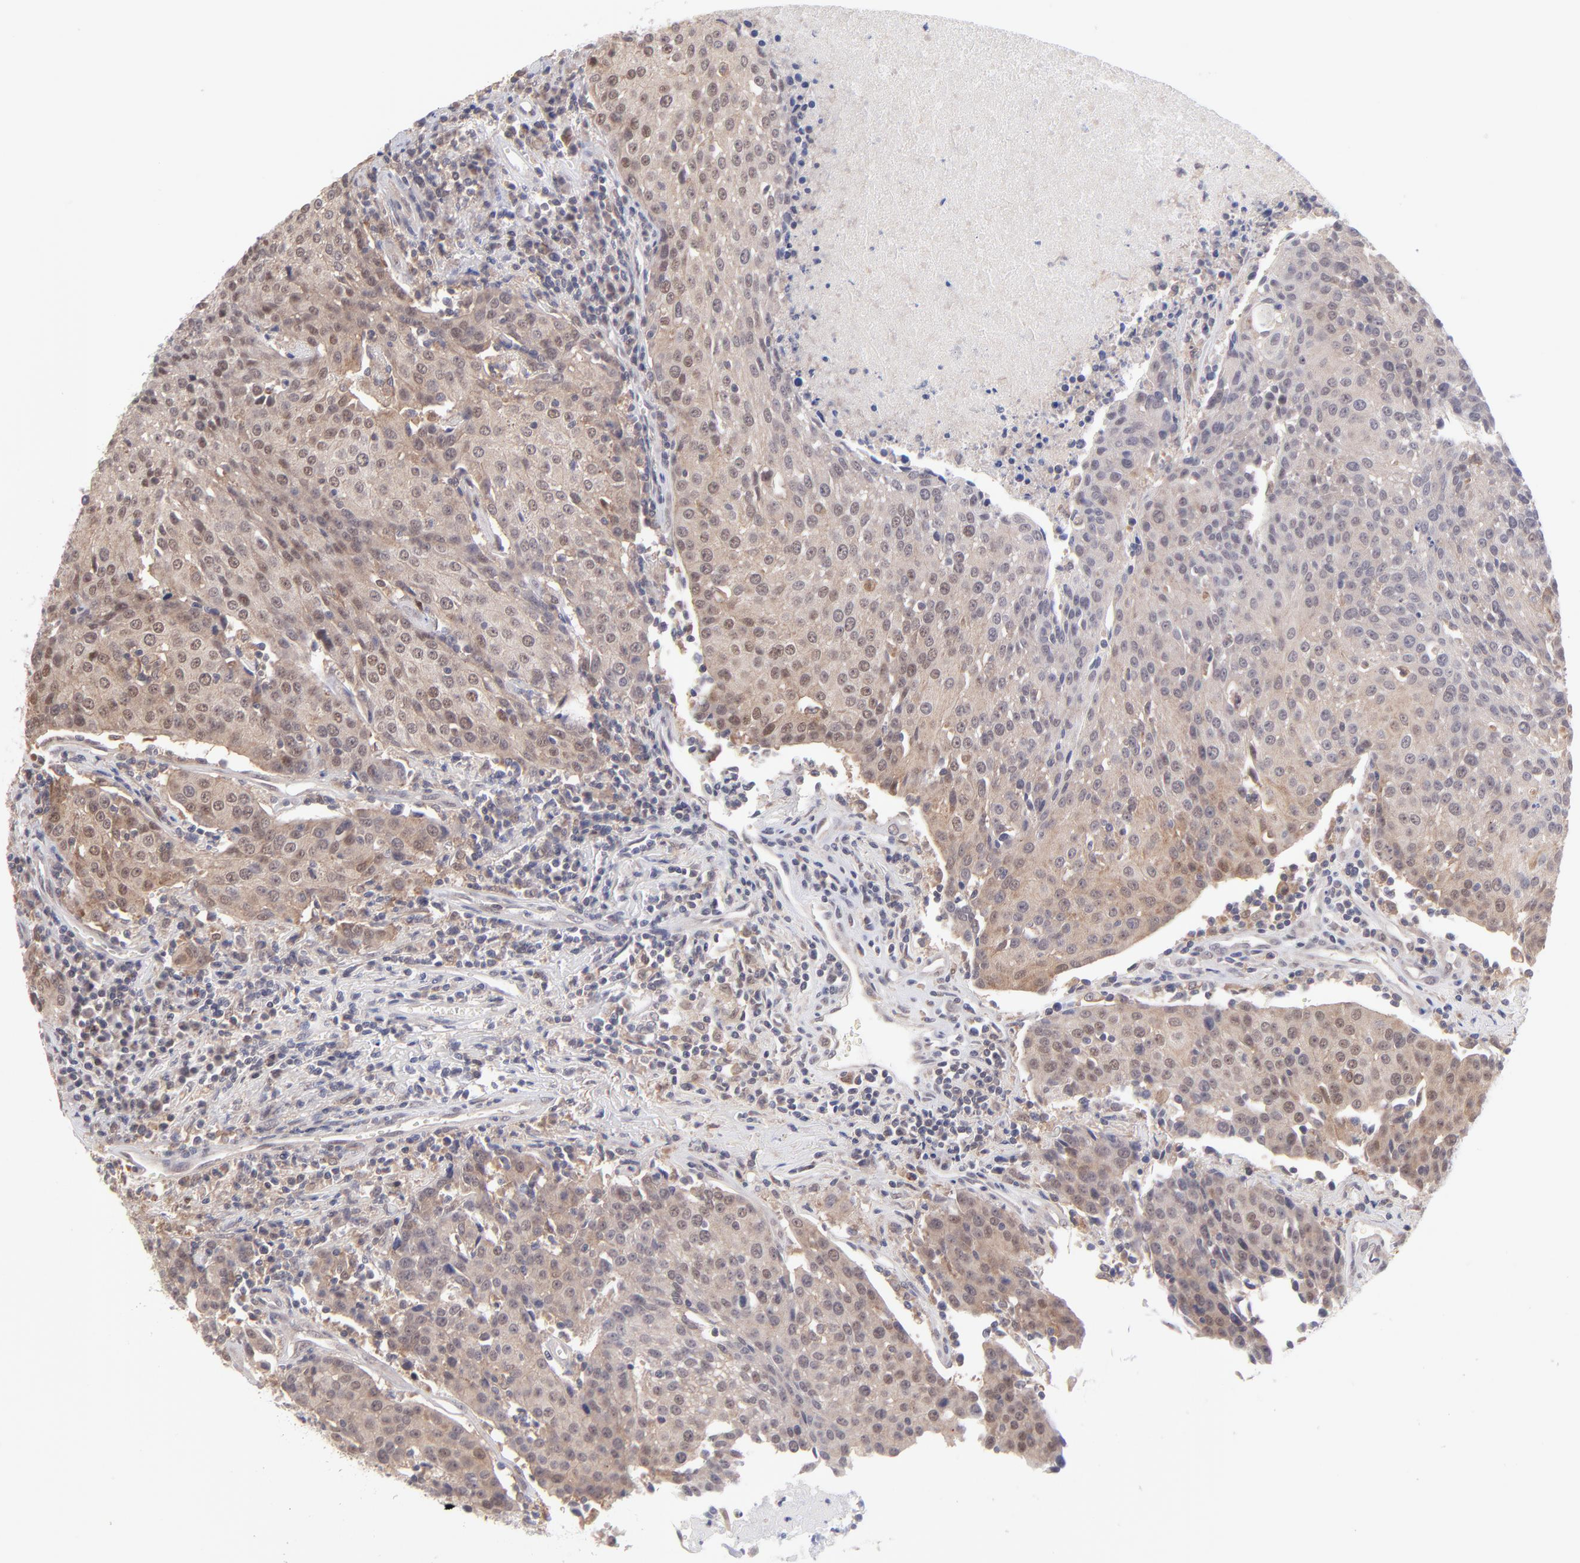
{"staining": {"intensity": "weak", "quantity": "25%-75%", "location": "cytoplasmic/membranous"}, "tissue": "urothelial cancer", "cell_type": "Tumor cells", "image_type": "cancer", "snomed": [{"axis": "morphology", "description": "Urothelial carcinoma, High grade"}, {"axis": "topography", "description": "Urinary bladder"}], "caption": "DAB (3,3'-diaminobenzidine) immunohistochemical staining of urothelial cancer demonstrates weak cytoplasmic/membranous protein expression in approximately 25%-75% of tumor cells.", "gene": "OAS1", "patient": {"sex": "female", "age": 85}}